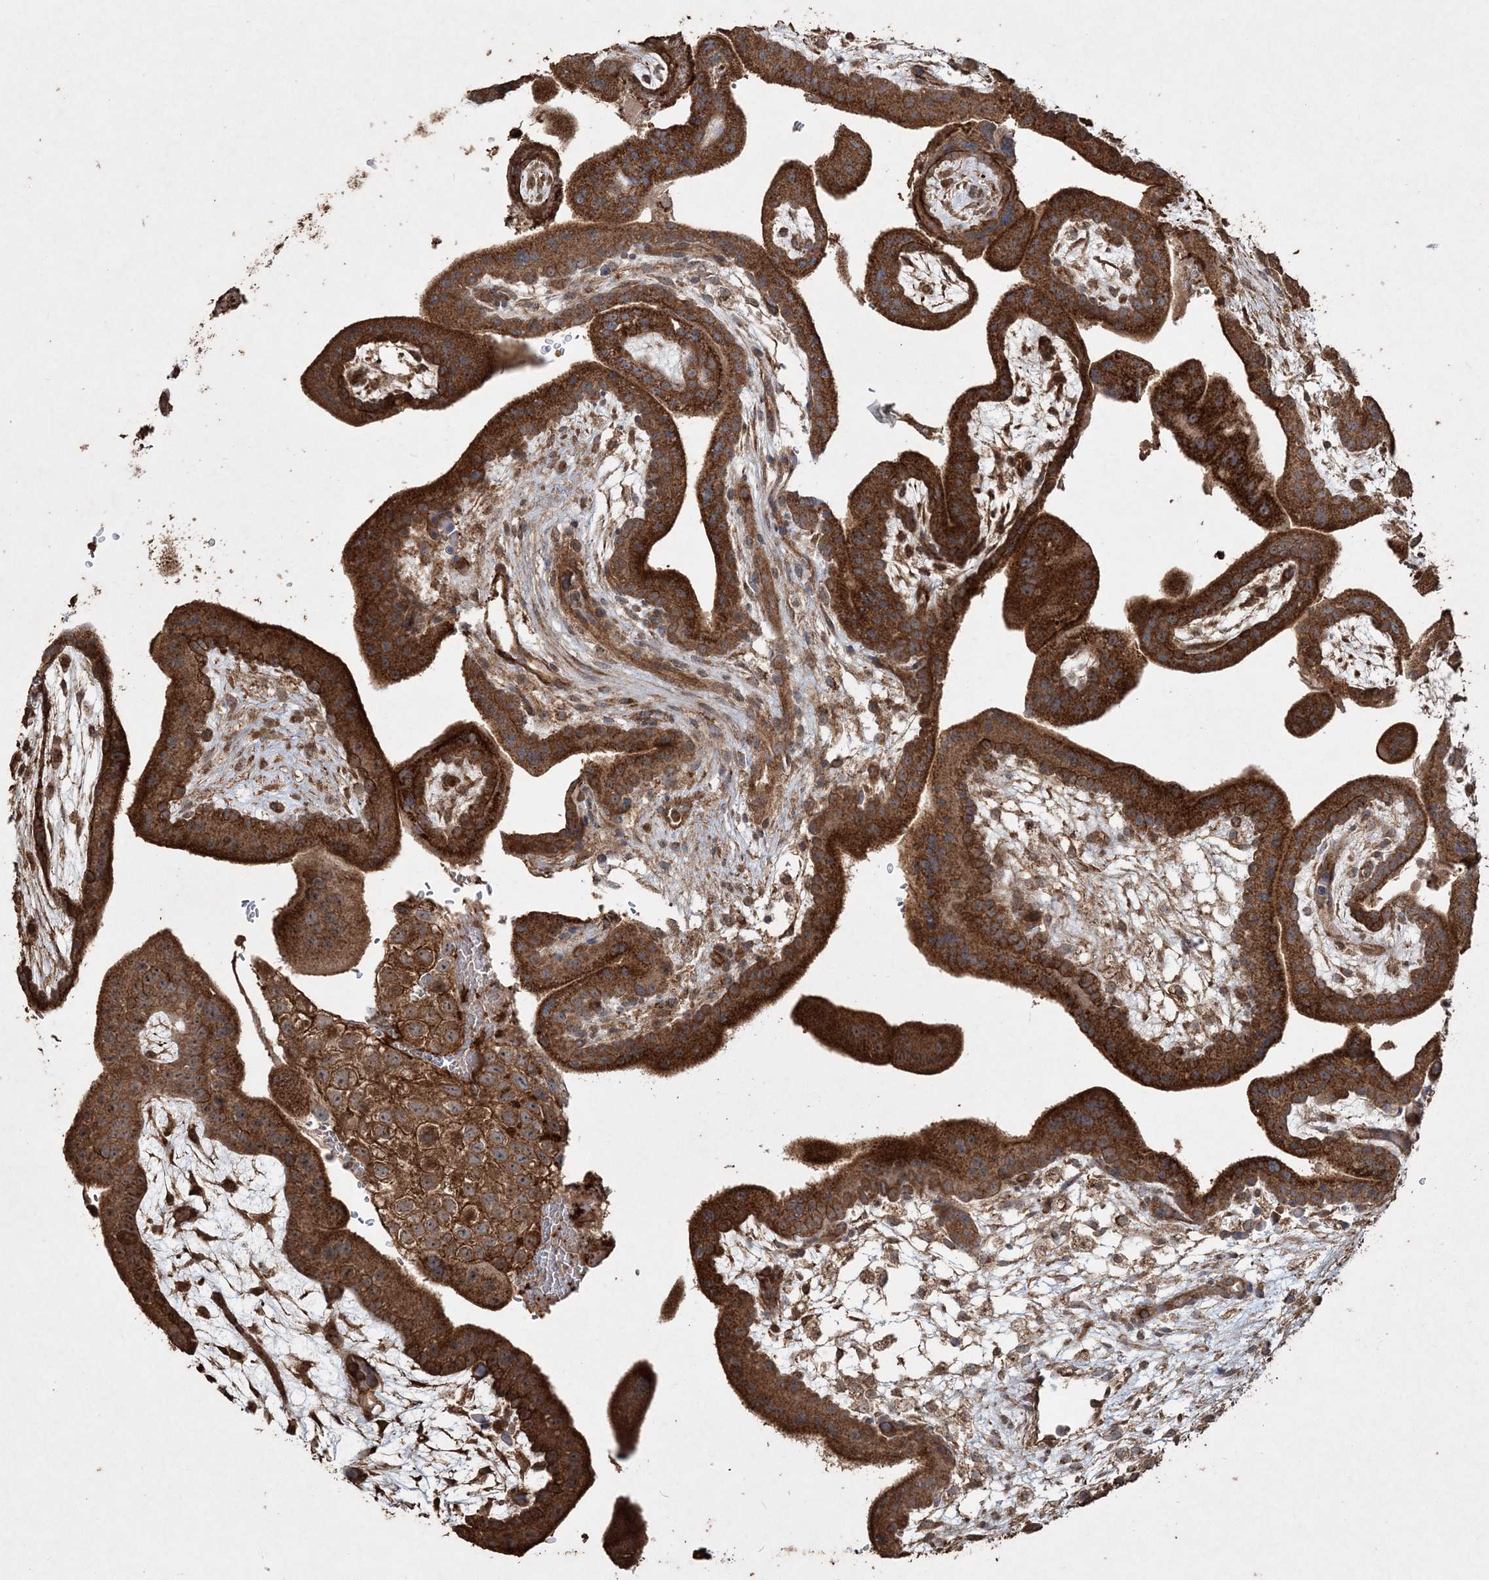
{"staining": {"intensity": "strong", "quantity": ">75%", "location": "cytoplasmic/membranous"}, "tissue": "placenta", "cell_type": "Trophoblastic cells", "image_type": "normal", "snomed": [{"axis": "morphology", "description": "Normal tissue, NOS"}, {"axis": "topography", "description": "Placenta"}], "caption": "This histopathology image displays unremarkable placenta stained with IHC to label a protein in brown. The cytoplasmic/membranous of trophoblastic cells show strong positivity for the protein. Nuclei are counter-stained blue.", "gene": "TTC7A", "patient": {"sex": "female", "age": 35}}